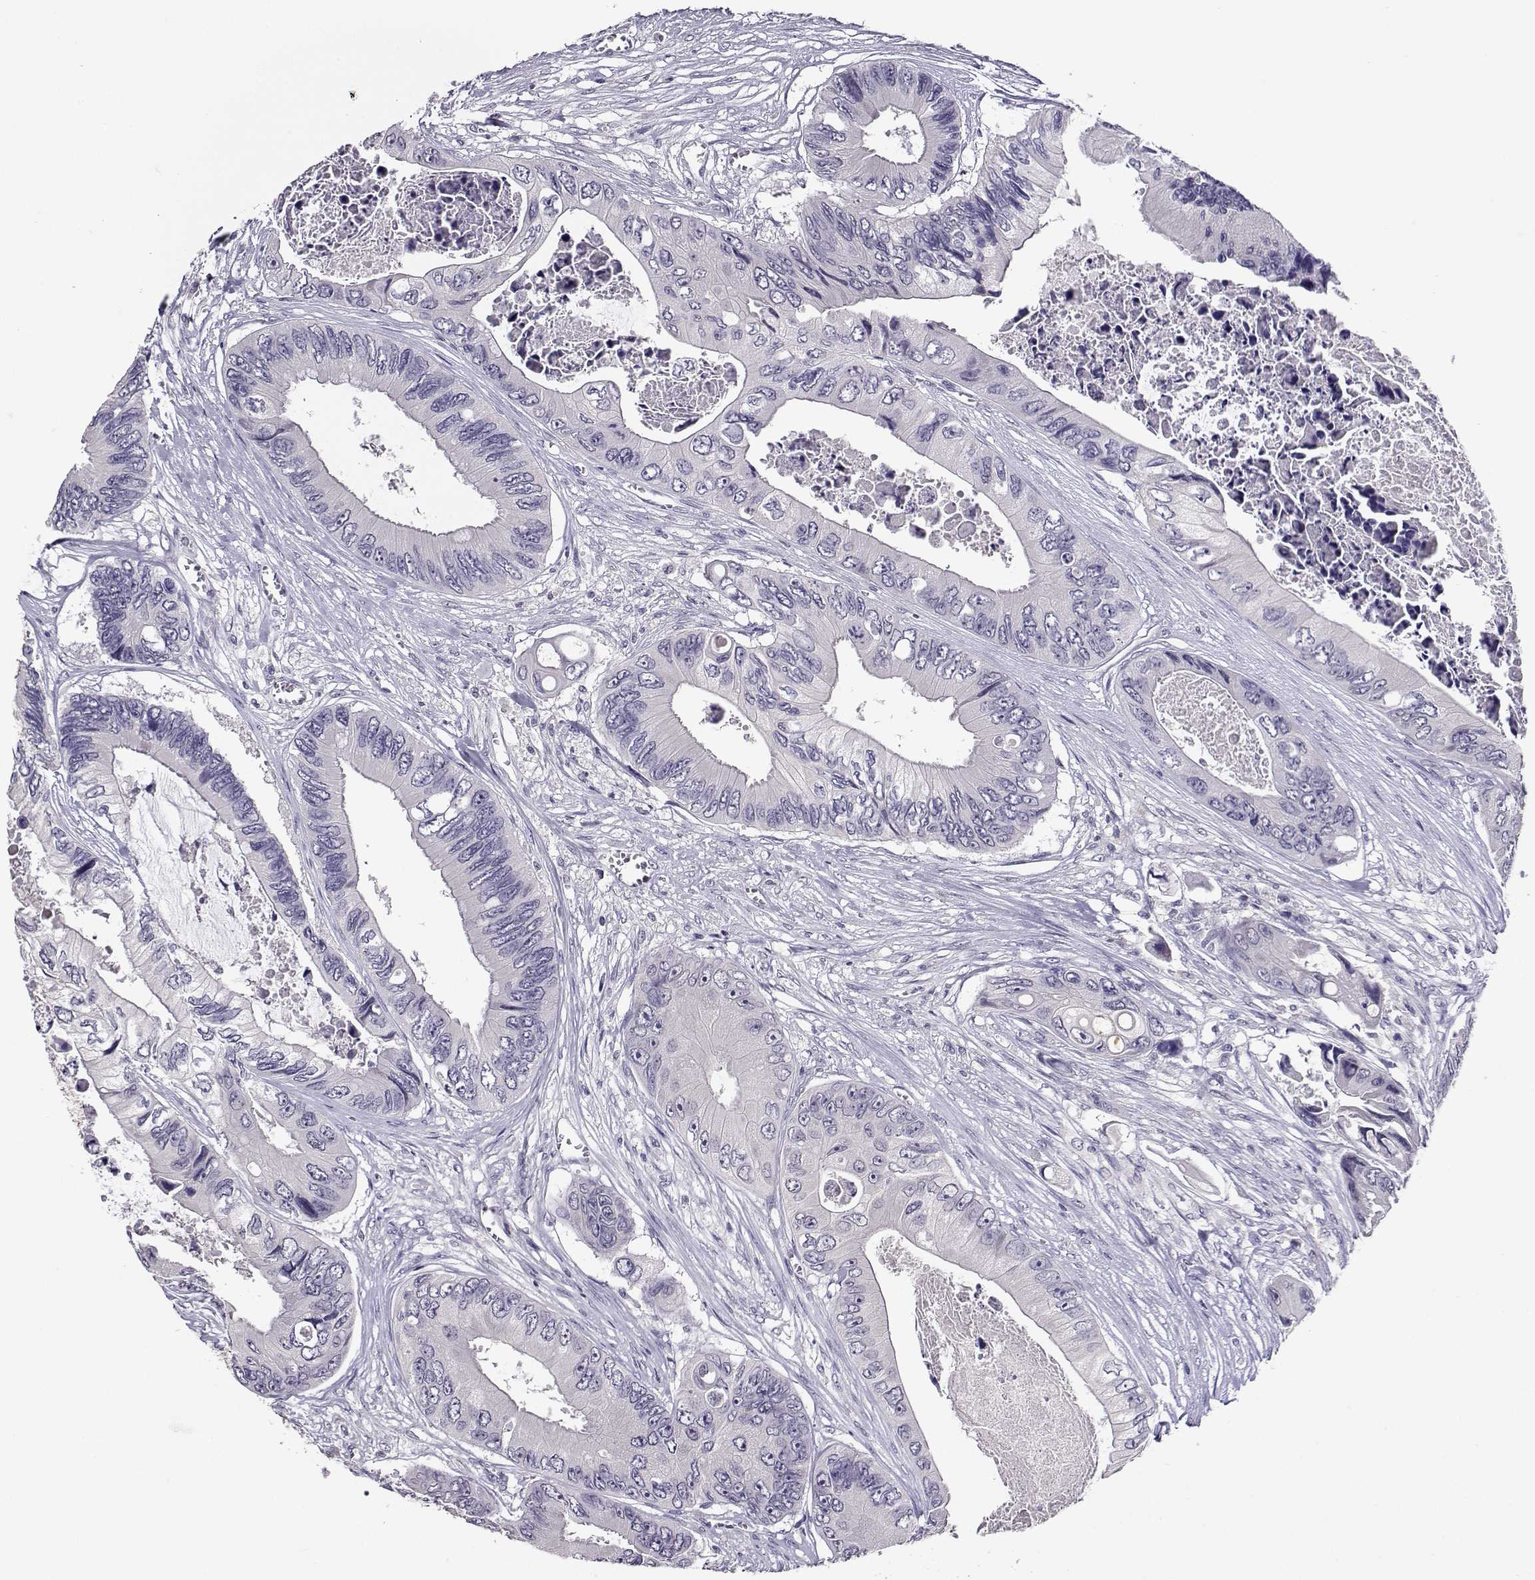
{"staining": {"intensity": "negative", "quantity": "none", "location": "none"}, "tissue": "colorectal cancer", "cell_type": "Tumor cells", "image_type": "cancer", "snomed": [{"axis": "morphology", "description": "Adenocarcinoma, NOS"}, {"axis": "topography", "description": "Rectum"}], "caption": "This is a micrograph of immunohistochemistry staining of adenocarcinoma (colorectal), which shows no expression in tumor cells.", "gene": "RHOXF2", "patient": {"sex": "male", "age": 63}}